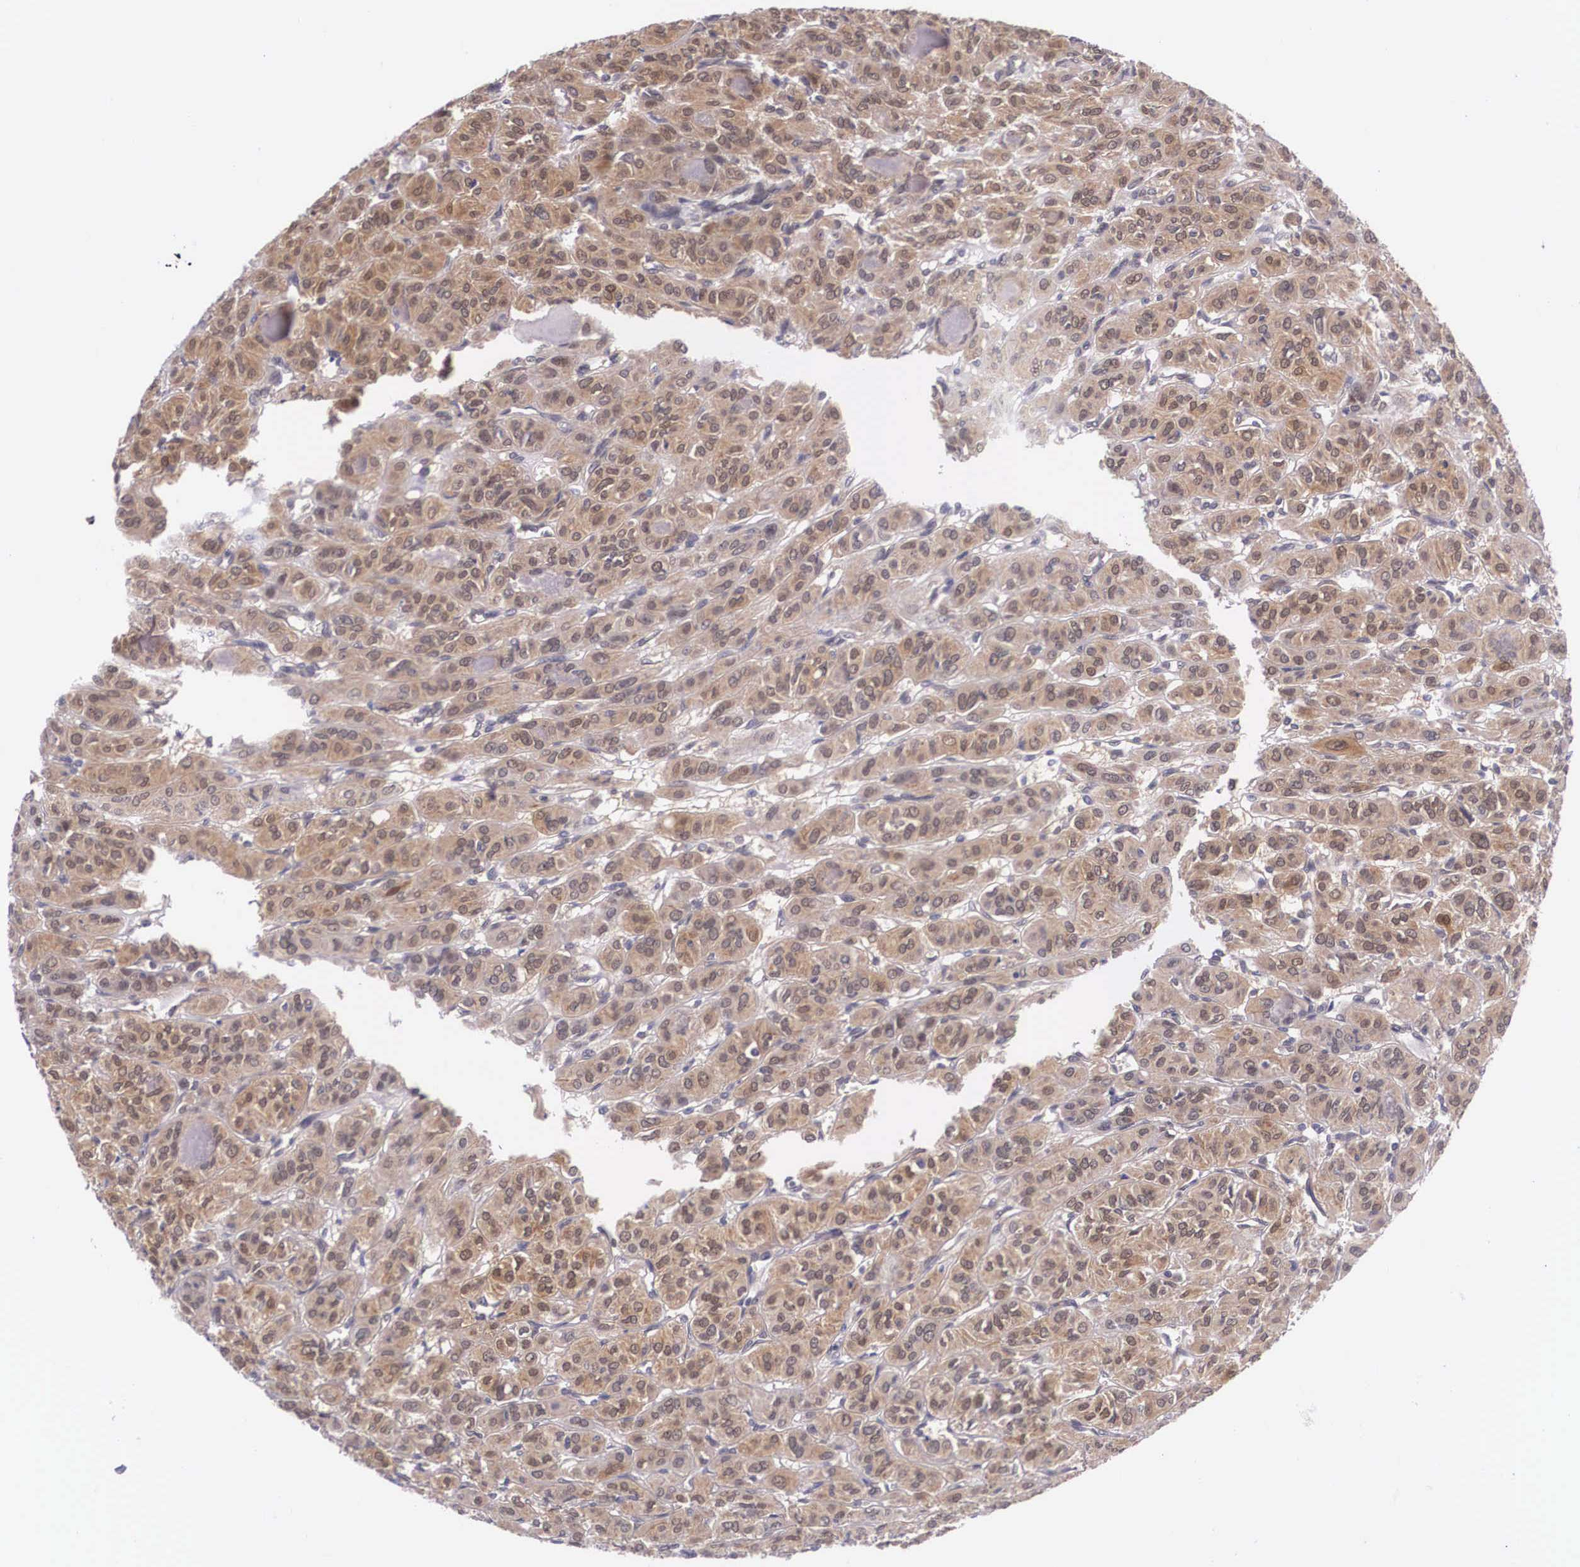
{"staining": {"intensity": "moderate", "quantity": ">75%", "location": "cytoplasmic/membranous"}, "tissue": "thyroid cancer", "cell_type": "Tumor cells", "image_type": "cancer", "snomed": [{"axis": "morphology", "description": "Follicular adenoma carcinoma, NOS"}, {"axis": "topography", "description": "Thyroid gland"}], "caption": "Immunohistochemistry (IHC) of follicular adenoma carcinoma (thyroid) exhibits medium levels of moderate cytoplasmic/membranous positivity in approximately >75% of tumor cells.", "gene": "IGBP1", "patient": {"sex": "female", "age": 71}}